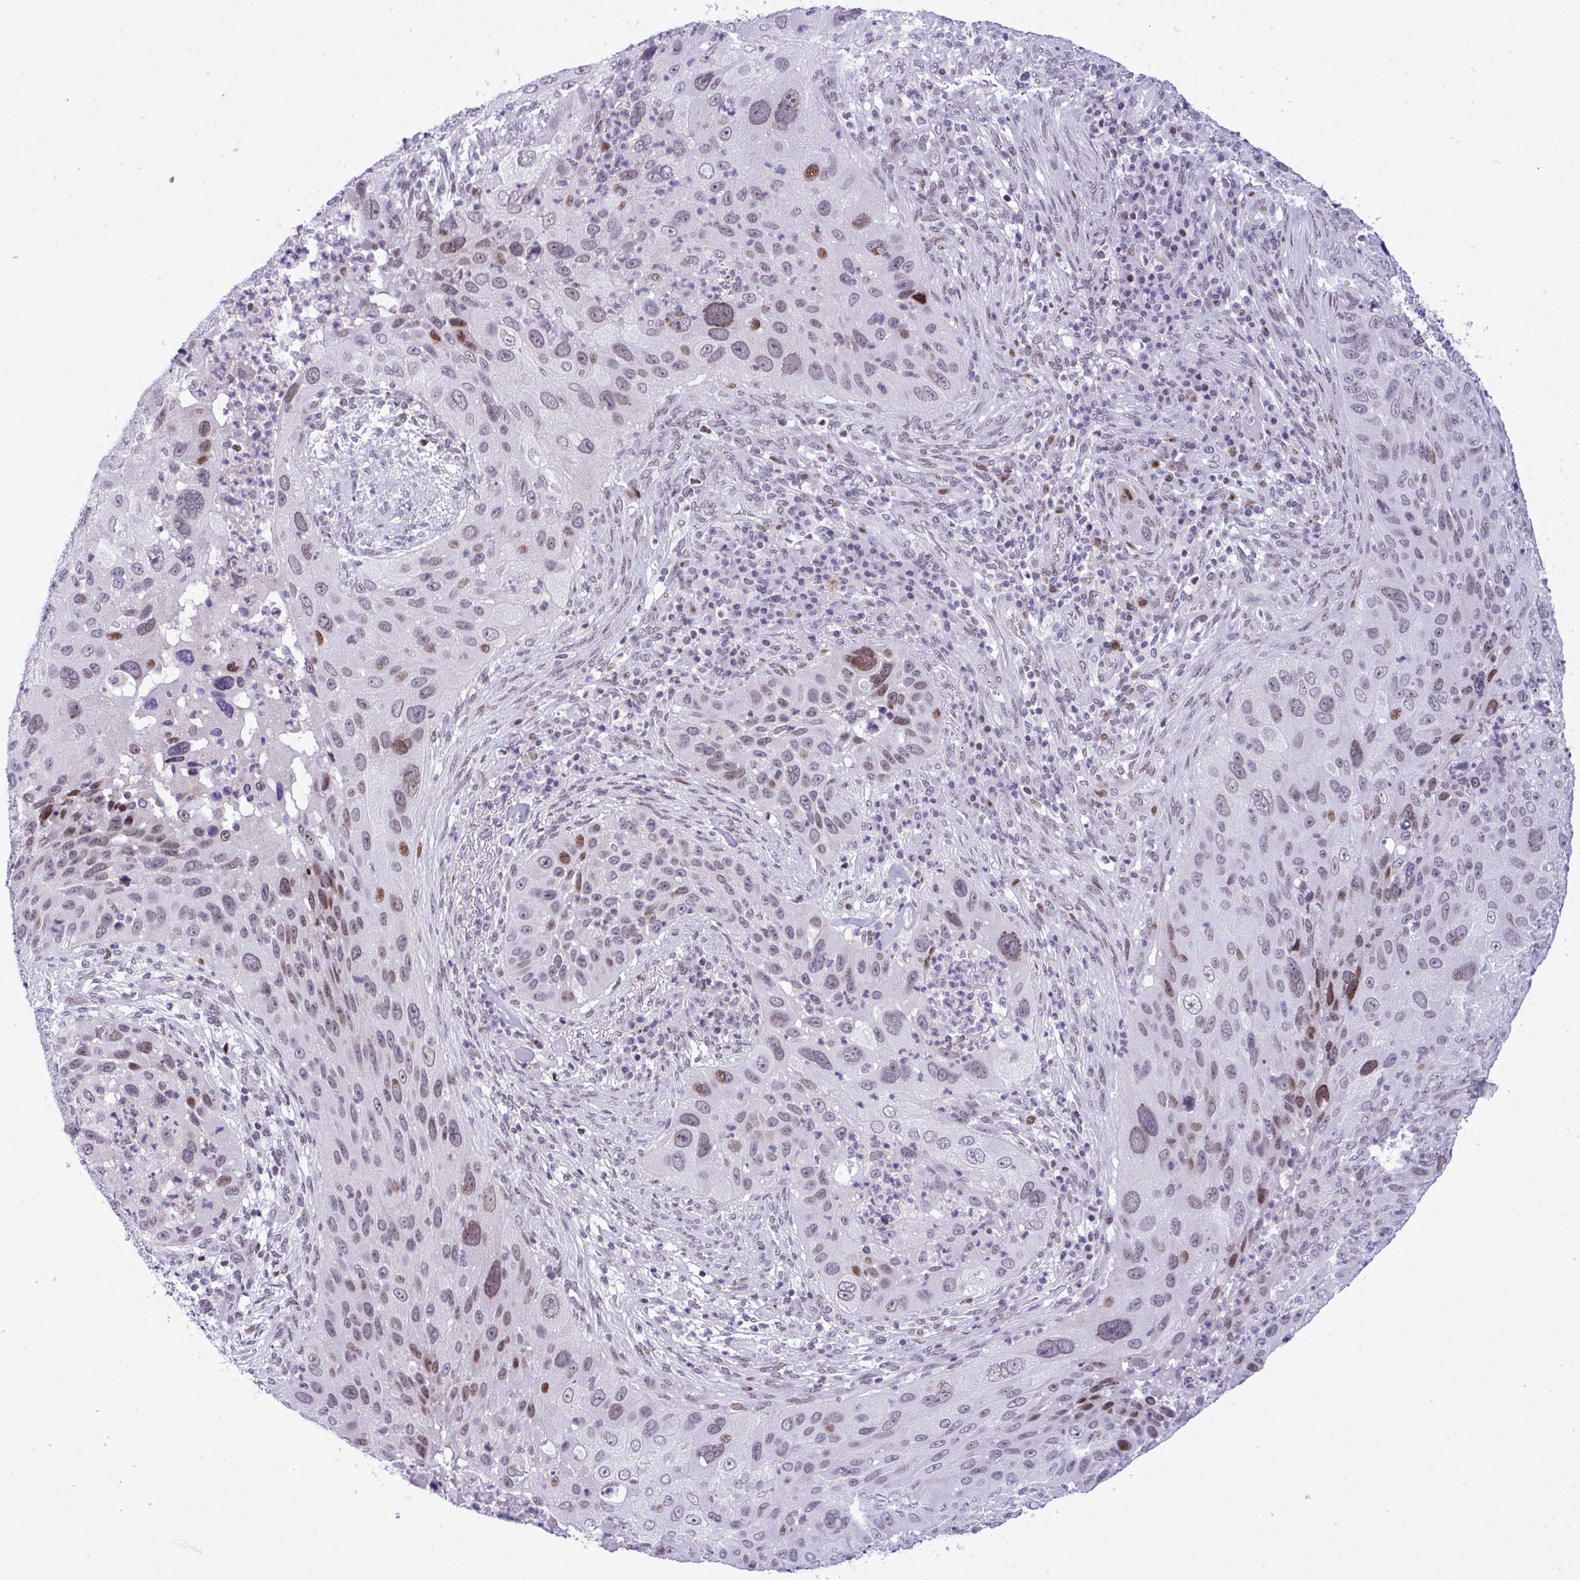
{"staining": {"intensity": "moderate", "quantity": "25%-75%", "location": "nuclear"}, "tissue": "lung cancer", "cell_type": "Tumor cells", "image_type": "cancer", "snomed": [{"axis": "morphology", "description": "Squamous cell carcinoma, NOS"}, {"axis": "topography", "description": "Lung"}], "caption": "DAB (3,3'-diaminobenzidine) immunohistochemical staining of lung cancer exhibits moderate nuclear protein positivity in about 25%-75% of tumor cells.", "gene": "ZFHX3", "patient": {"sex": "male", "age": 63}}